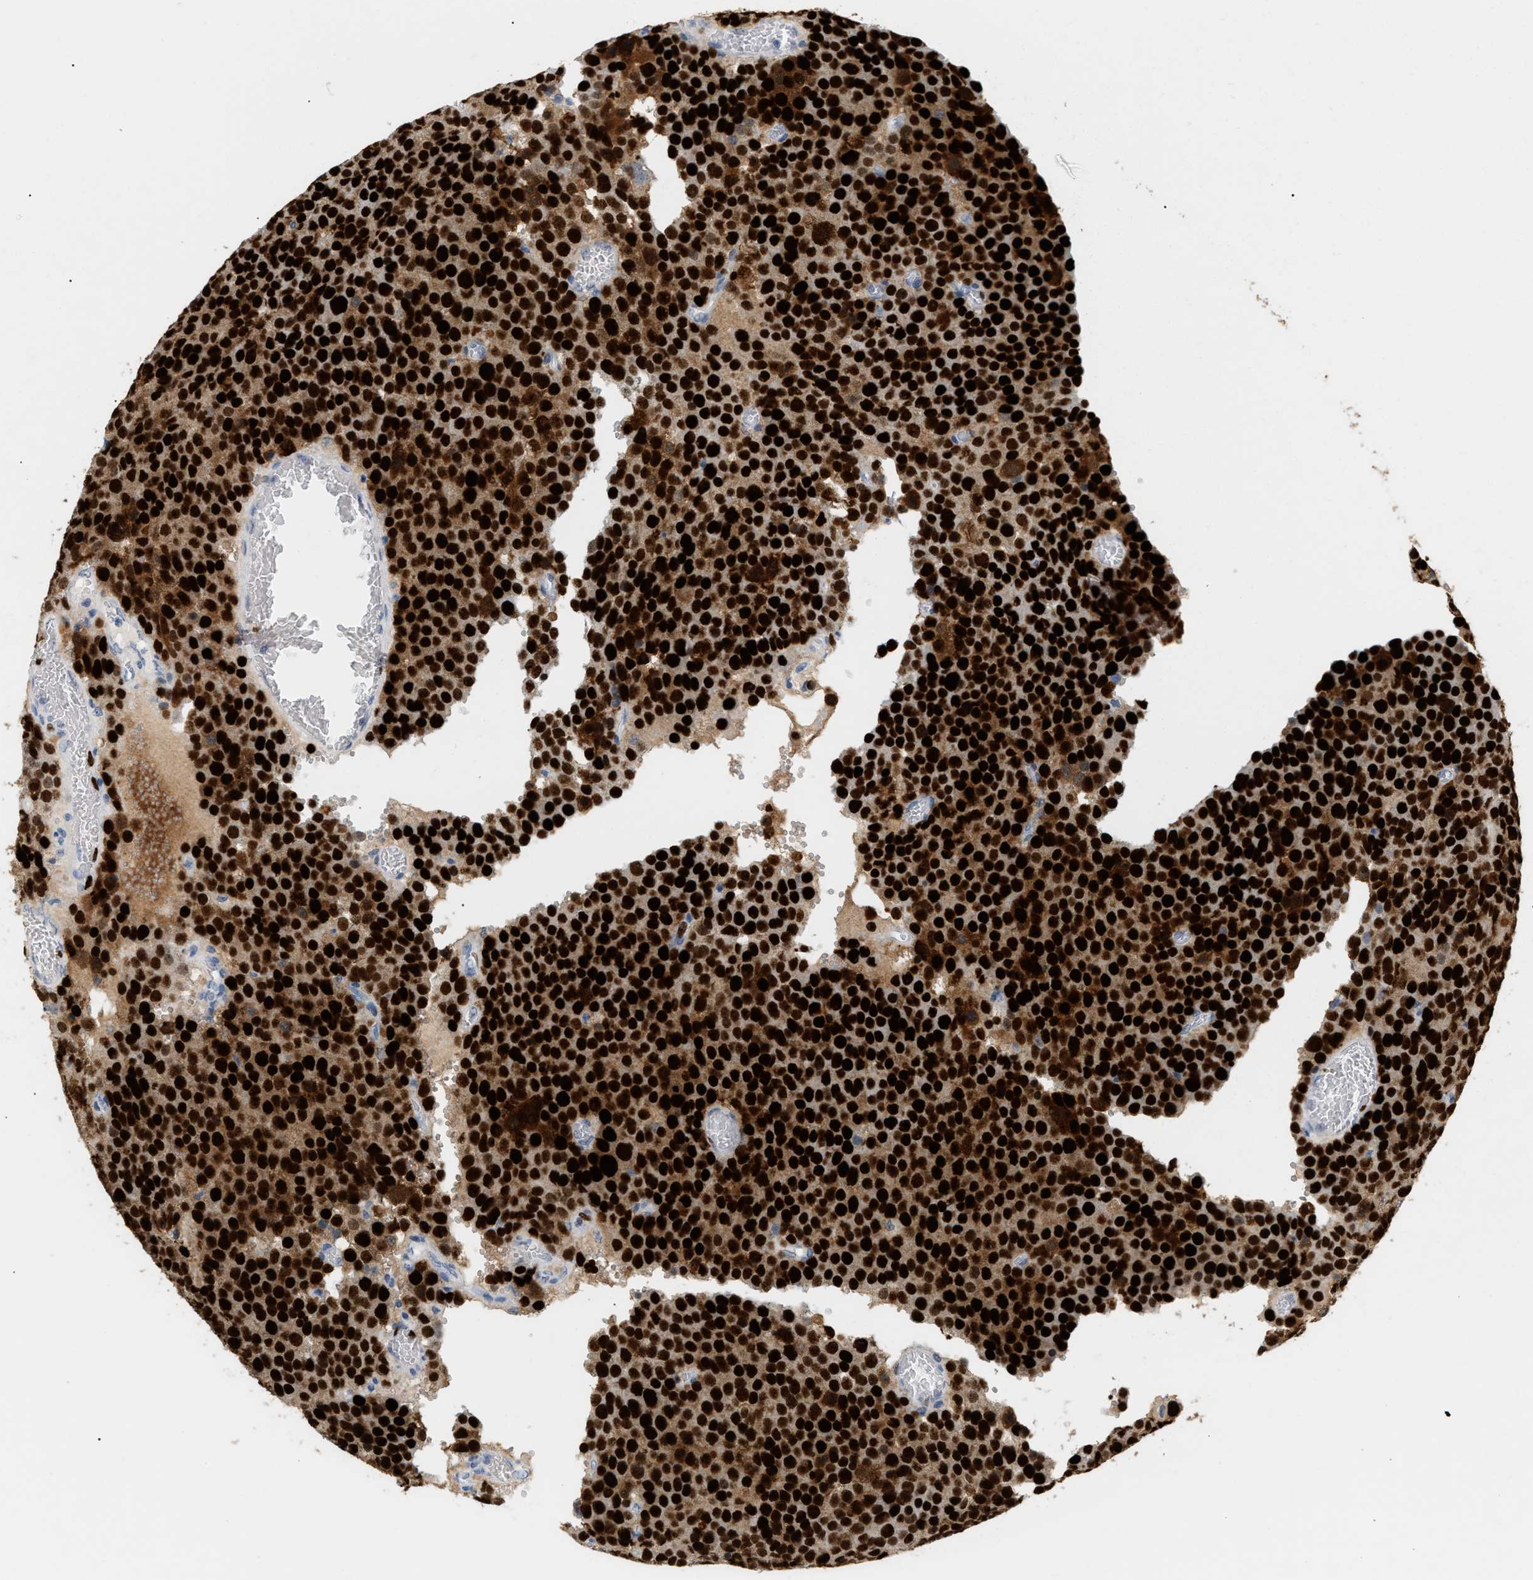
{"staining": {"intensity": "strong", "quantity": ">75%", "location": "cytoplasmic/membranous,nuclear"}, "tissue": "testis cancer", "cell_type": "Tumor cells", "image_type": "cancer", "snomed": [{"axis": "morphology", "description": "Normal tissue, NOS"}, {"axis": "morphology", "description": "Seminoma, NOS"}, {"axis": "topography", "description": "Testis"}], "caption": "IHC histopathology image of seminoma (testis) stained for a protein (brown), which demonstrates high levels of strong cytoplasmic/membranous and nuclear staining in about >75% of tumor cells.", "gene": "MCM7", "patient": {"sex": "male", "age": 71}}